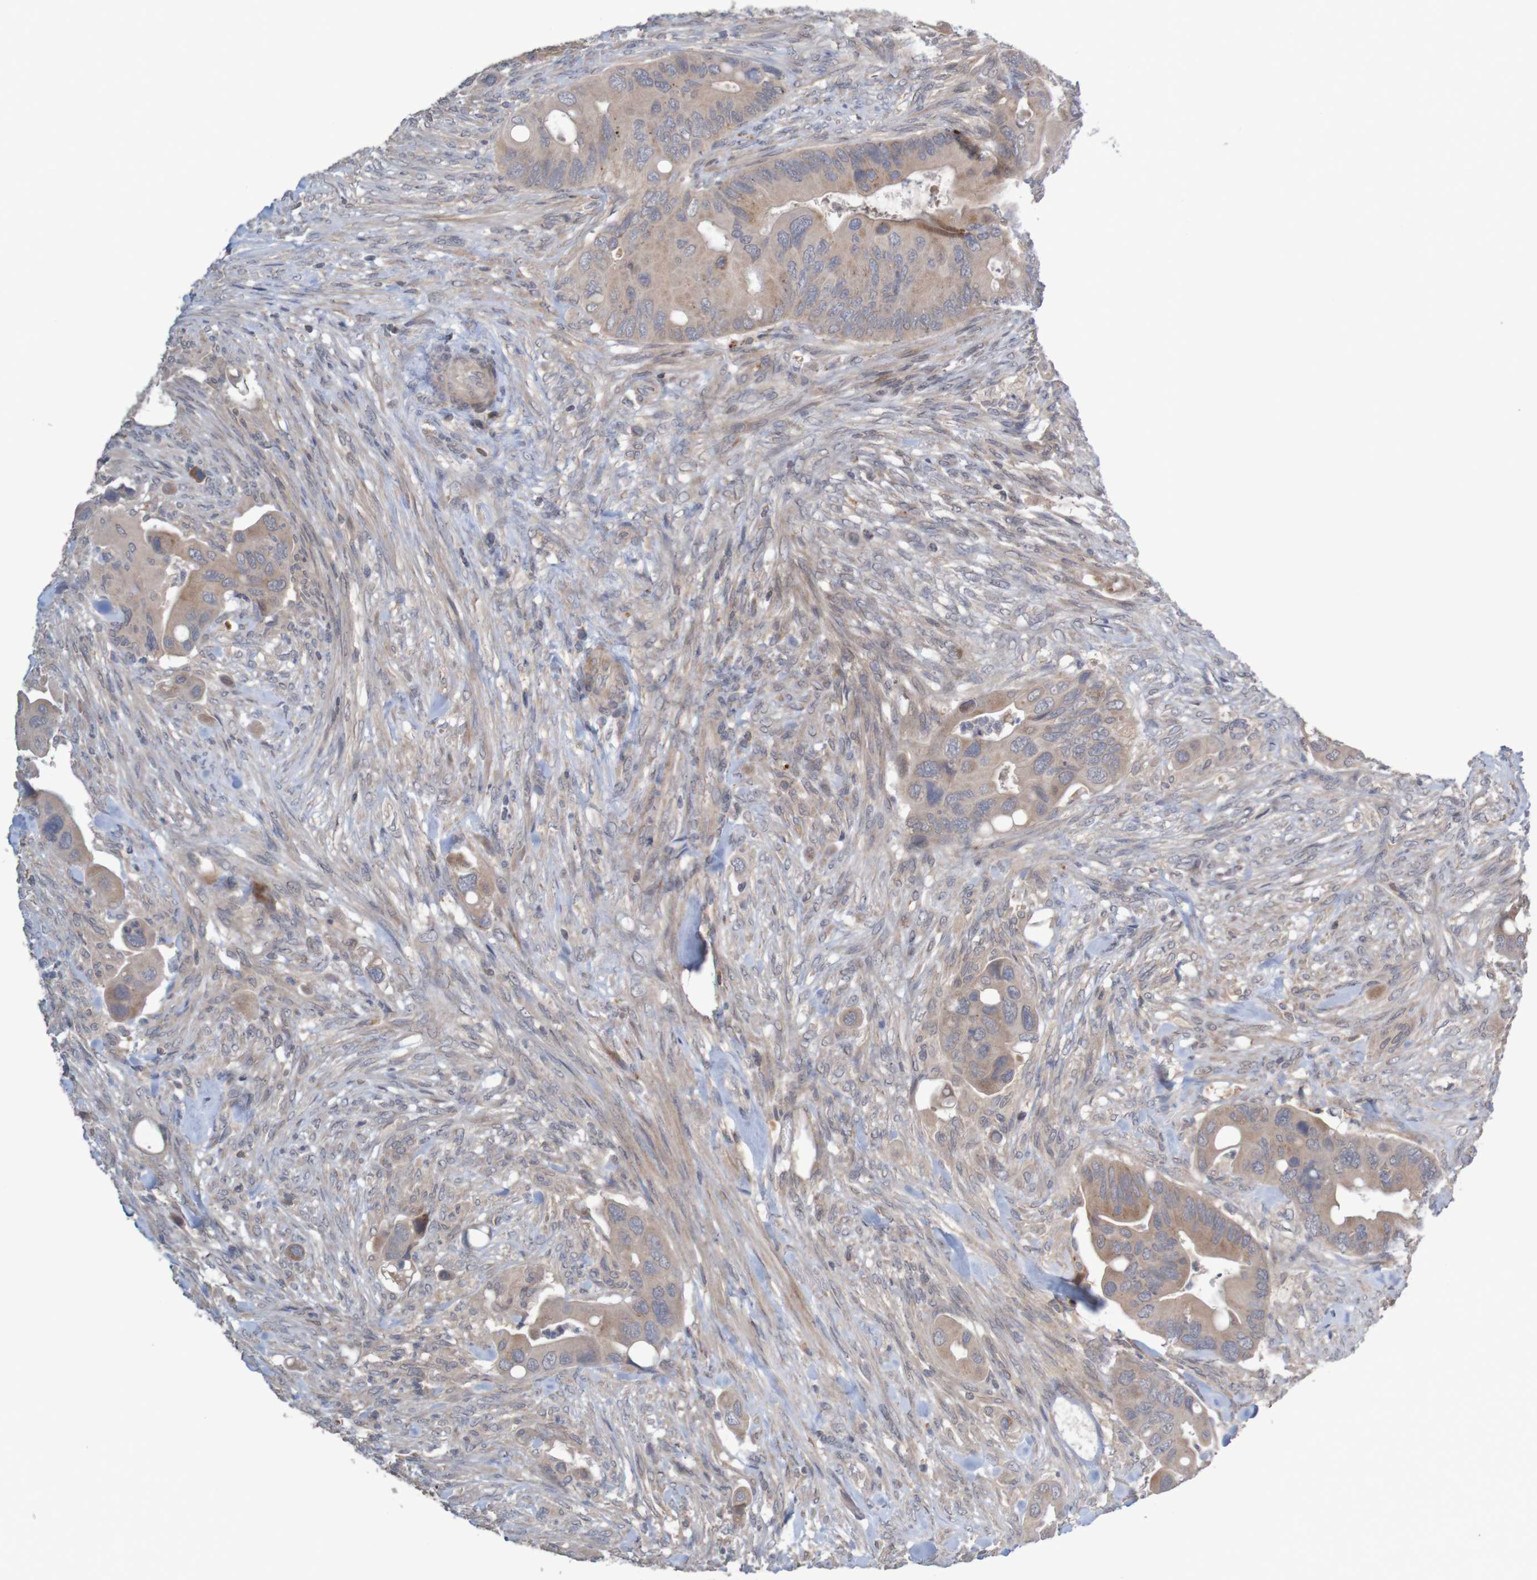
{"staining": {"intensity": "weak", "quantity": ">75%", "location": "cytoplasmic/membranous"}, "tissue": "colorectal cancer", "cell_type": "Tumor cells", "image_type": "cancer", "snomed": [{"axis": "morphology", "description": "Adenocarcinoma, NOS"}, {"axis": "topography", "description": "Rectum"}], "caption": "An immunohistochemistry micrograph of neoplastic tissue is shown. Protein staining in brown labels weak cytoplasmic/membranous positivity in colorectal cancer (adenocarcinoma) within tumor cells.", "gene": "ANKK1", "patient": {"sex": "female", "age": 57}}